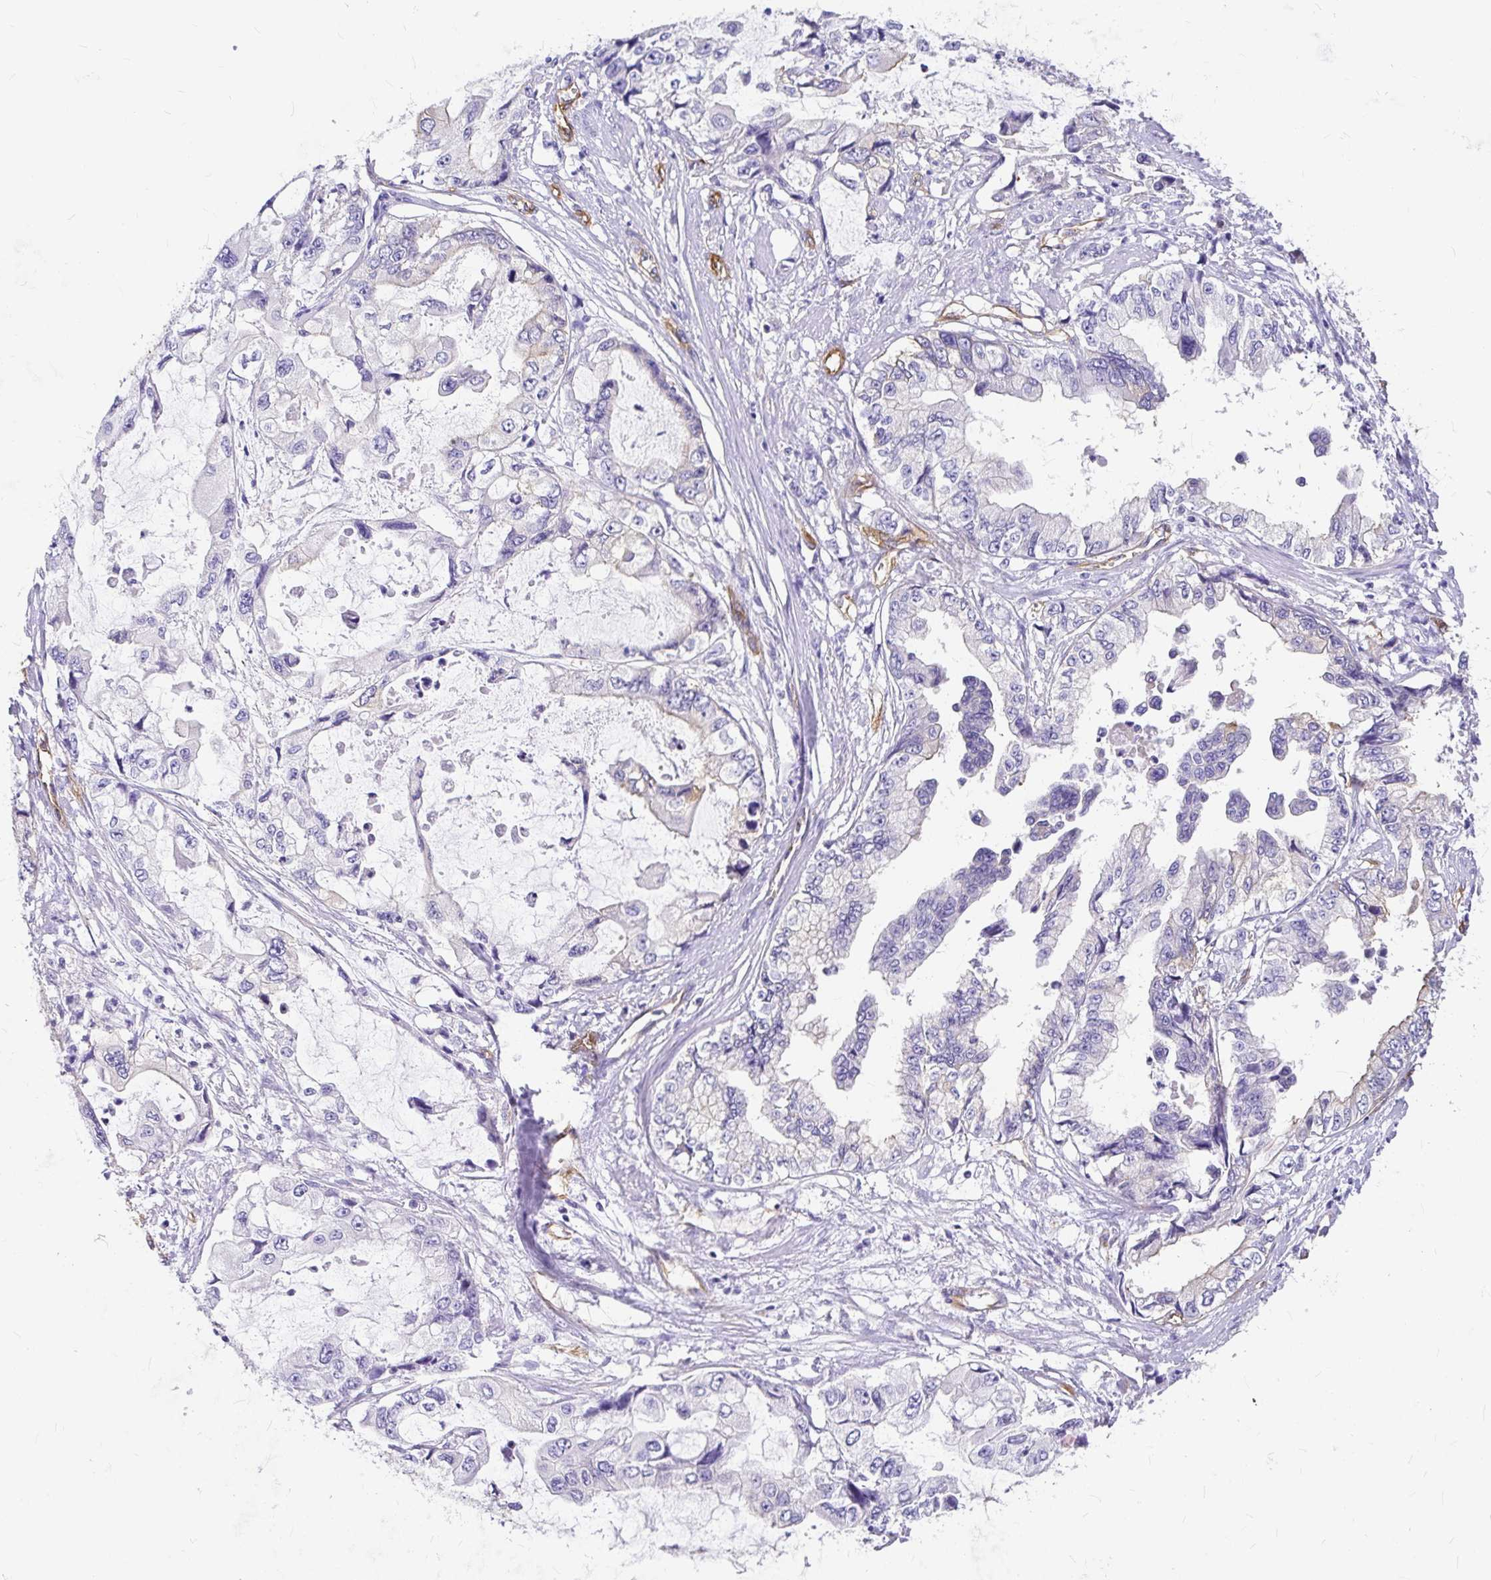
{"staining": {"intensity": "negative", "quantity": "none", "location": "none"}, "tissue": "stomach cancer", "cell_type": "Tumor cells", "image_type": "cancer", "snomed": [{"axis": "morphology", "description": "Adenocarcinoma, NOS"}, {"axis": "topography", "description": "Pancreas"}, {"axis": "topography", "description": "Stomach, upper"}, {"axis": "topography", "description": "Stomach"}], "caption": "This is an immunohistochemistry histopathology image of human adenocarcinoma (stomach). There is no staining in tumor cells.", "gene": "MYO1B", "patient": {"sex": "male", "age": 77}}